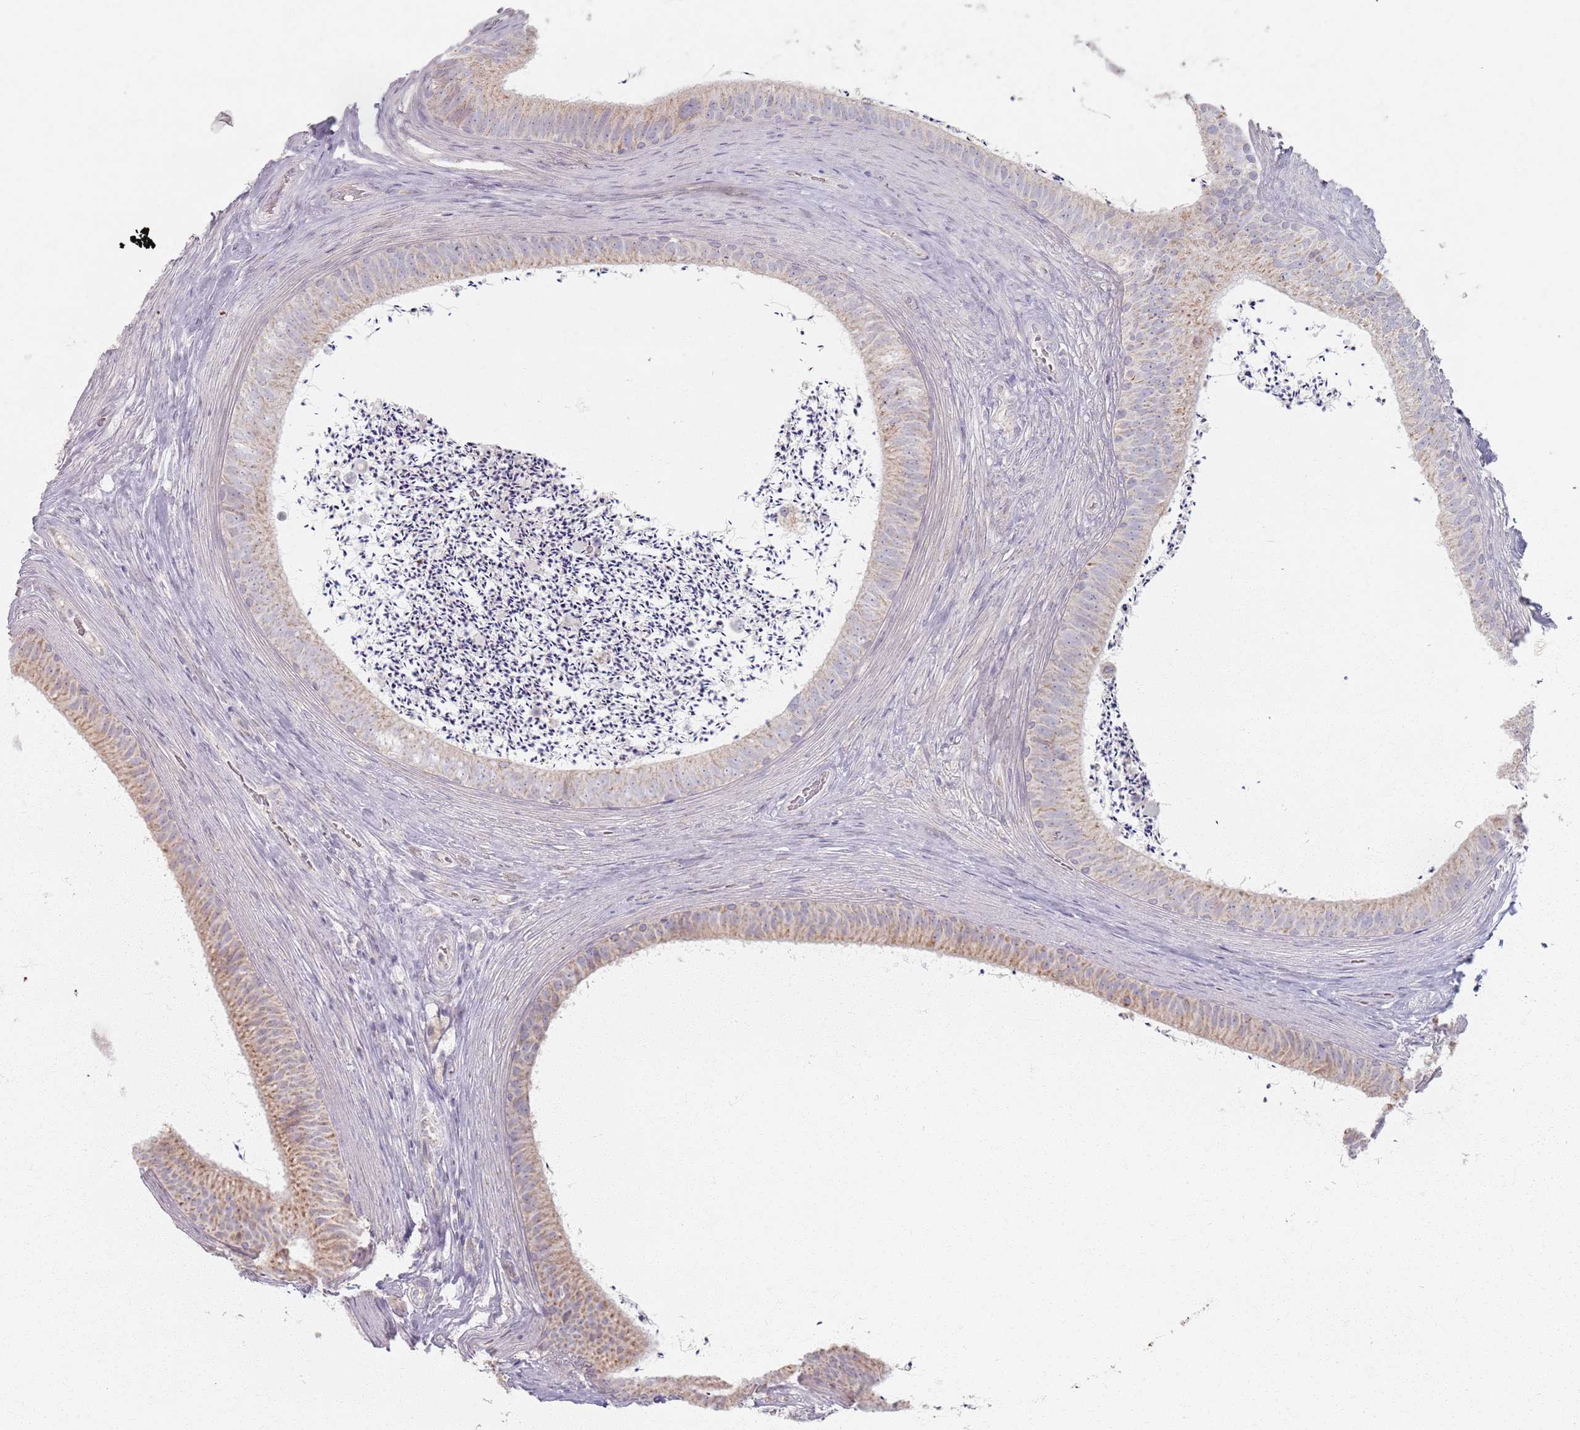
{"staining": {"intensity": "weak", "quantity": "25%-75%", "location": "cytoplasmic/membranous"}, "tissue": "epididymis", "cell_type": "Glandular cells", "image_type": "normal", "snomed": [{"axis": "morphology", "description": "Normal tissue, NOS"}, {"axis": "topography", "description": "Testis"}, {"axis": "topography", "description": "Epididymis"}], "caption": "IHC of unremarkable epididymis shows low levels of weak cytoplasmic/membranous staining in approximately 25%-75% of glandular cells.", "gene": "PKD2L2", "patient": {"sex": "male", "age": 41}}